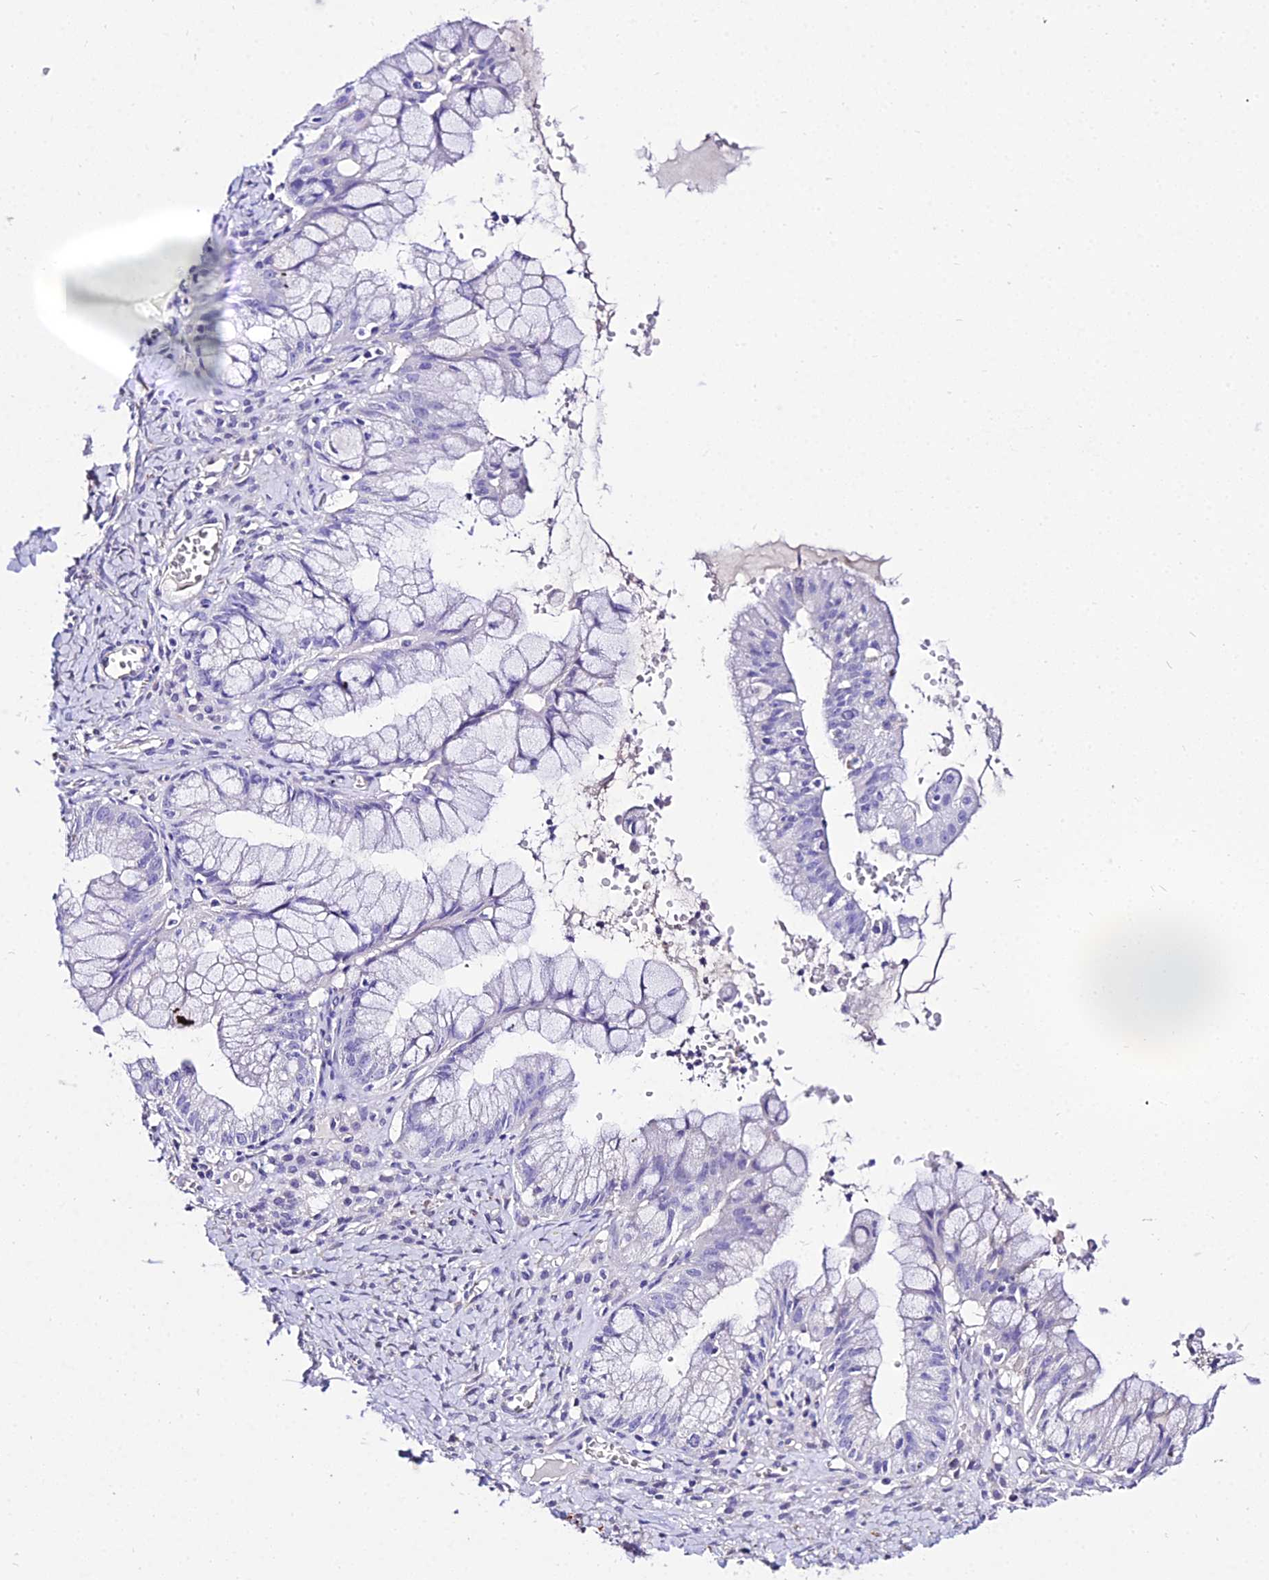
{"staining": {"intensity": "negative", "quantity": "none", "location": "none"}, "tissue": "ovarian cancer", "cell_type": "Tumor cells", "image_type": "cancer", "snomed": [{"axis": "morphology", "description": "Cystadenocarcinoma, mucinous, NOS"}, {"axis": "topography", "description": "Ovary"}], "caption": "The immunohistochemistry image has no significant expression in tumor cells of ovarian cancer tissue.", "gene": "DEFB106A", "patient": {"sex": "female", "age": 70}}